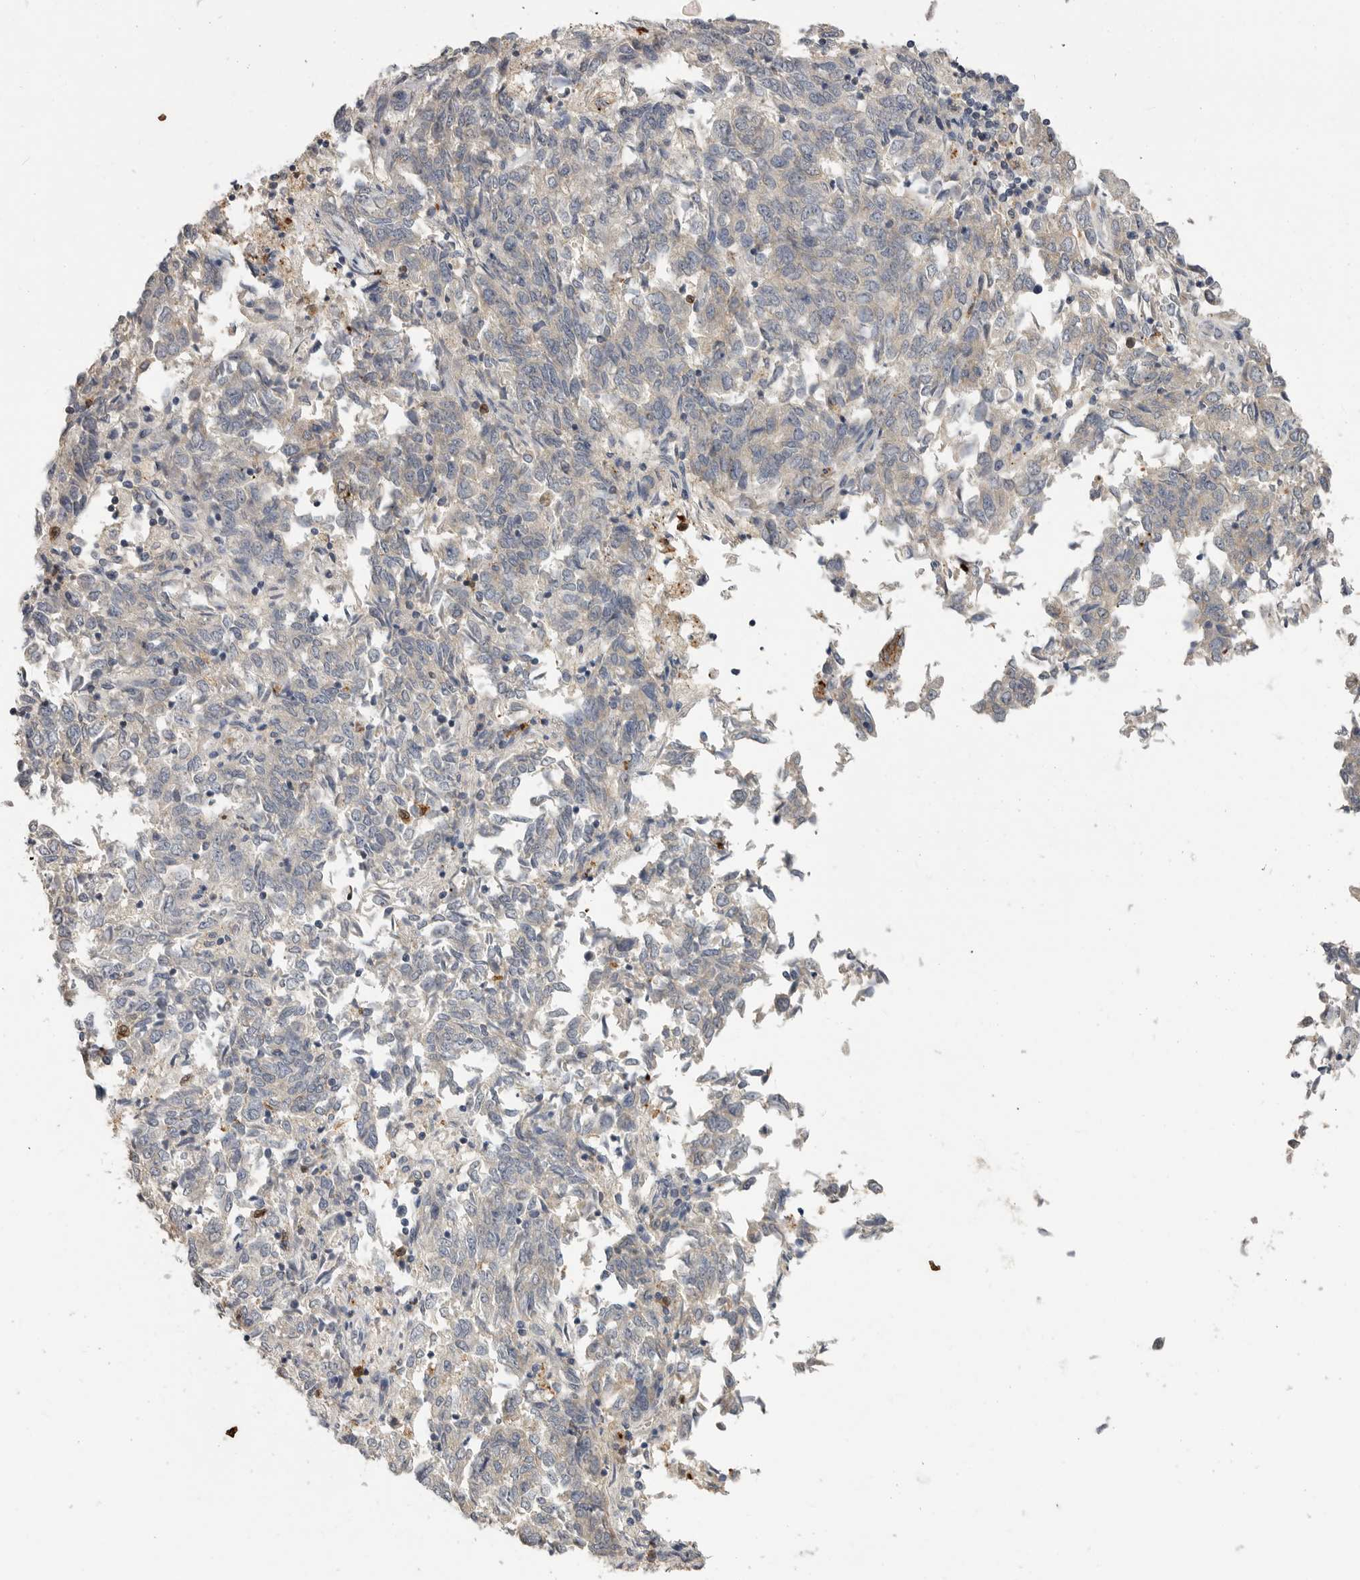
{"staining": {"intensity": "negative", "quantity": "none", "location": "none"}, "tissue": "endometrial cancer", "cell_type": "Tumor cells", "image_type": "cancer", "snomed": [{"axis": "morphology", "description": "Adenocarcinoma, NOS"}, {"axis": "topography", "description": "Endometrium"}], "caption": "Endometrial adenocarcinoma was stained to show a protein in brown. There is no significant staining in tumor cells.", "gene": "LTBR", "patient": {"sex": "female", "age": 80}}